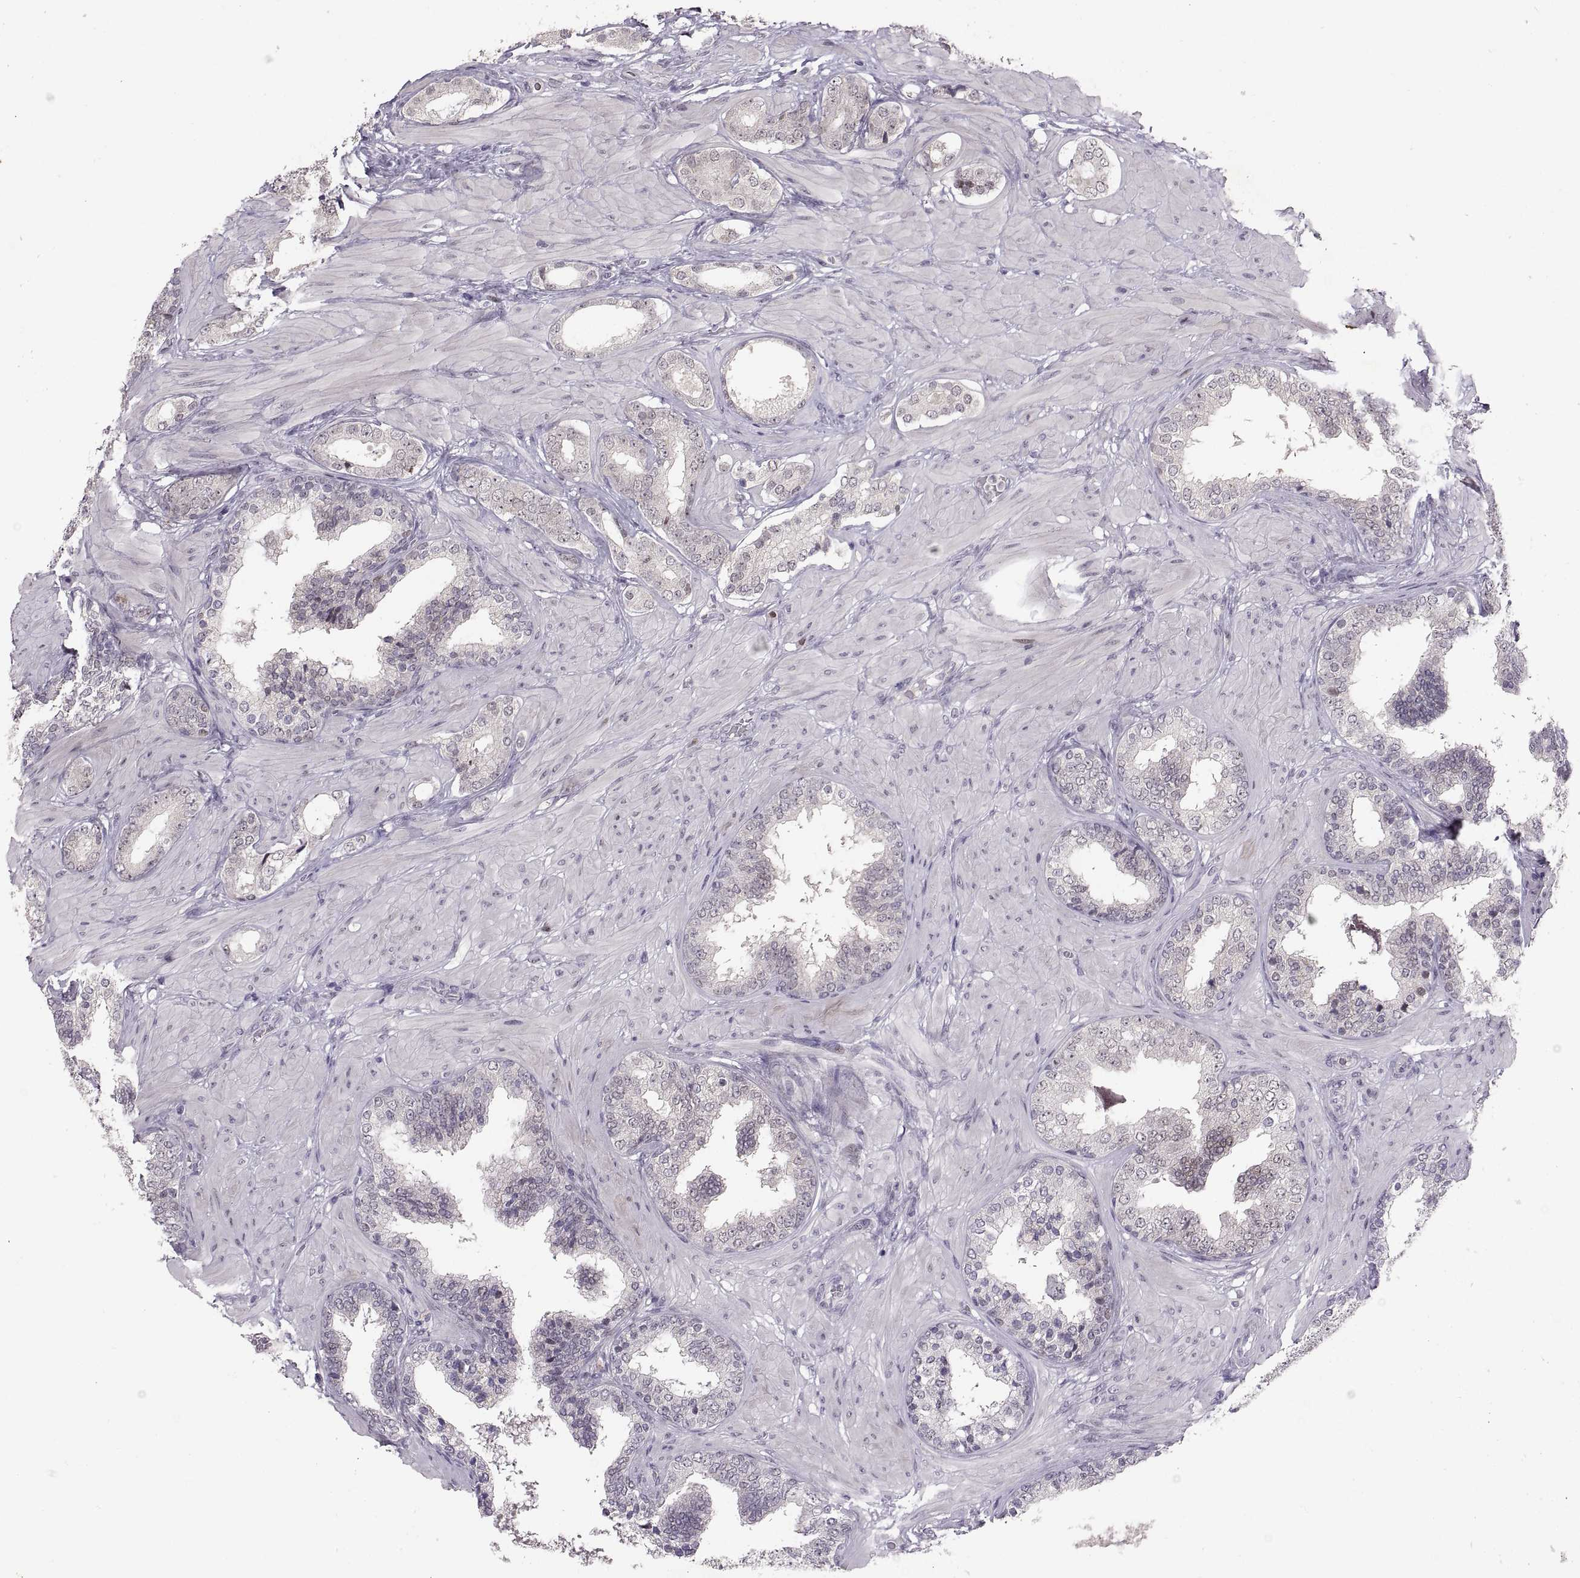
{"staining": {"intensity": "negative", "quantity": "none", "location": "none"}, "tissue": "prostate cancer", "cell_type": "Tumor cells", "image_type": "cancer", "snomed": [{"axis": "morphology", "description": "Adenocarcinoma, Low grade"}, {"axis": "topography", "description": "Prostate"}], "caption": "The photomicrograph reveals no staining of tumor cells in prostate adenocarcinoma (low-grade).", "gene": "SNAI1", "patient": {"sex": "male", "age": 60}}